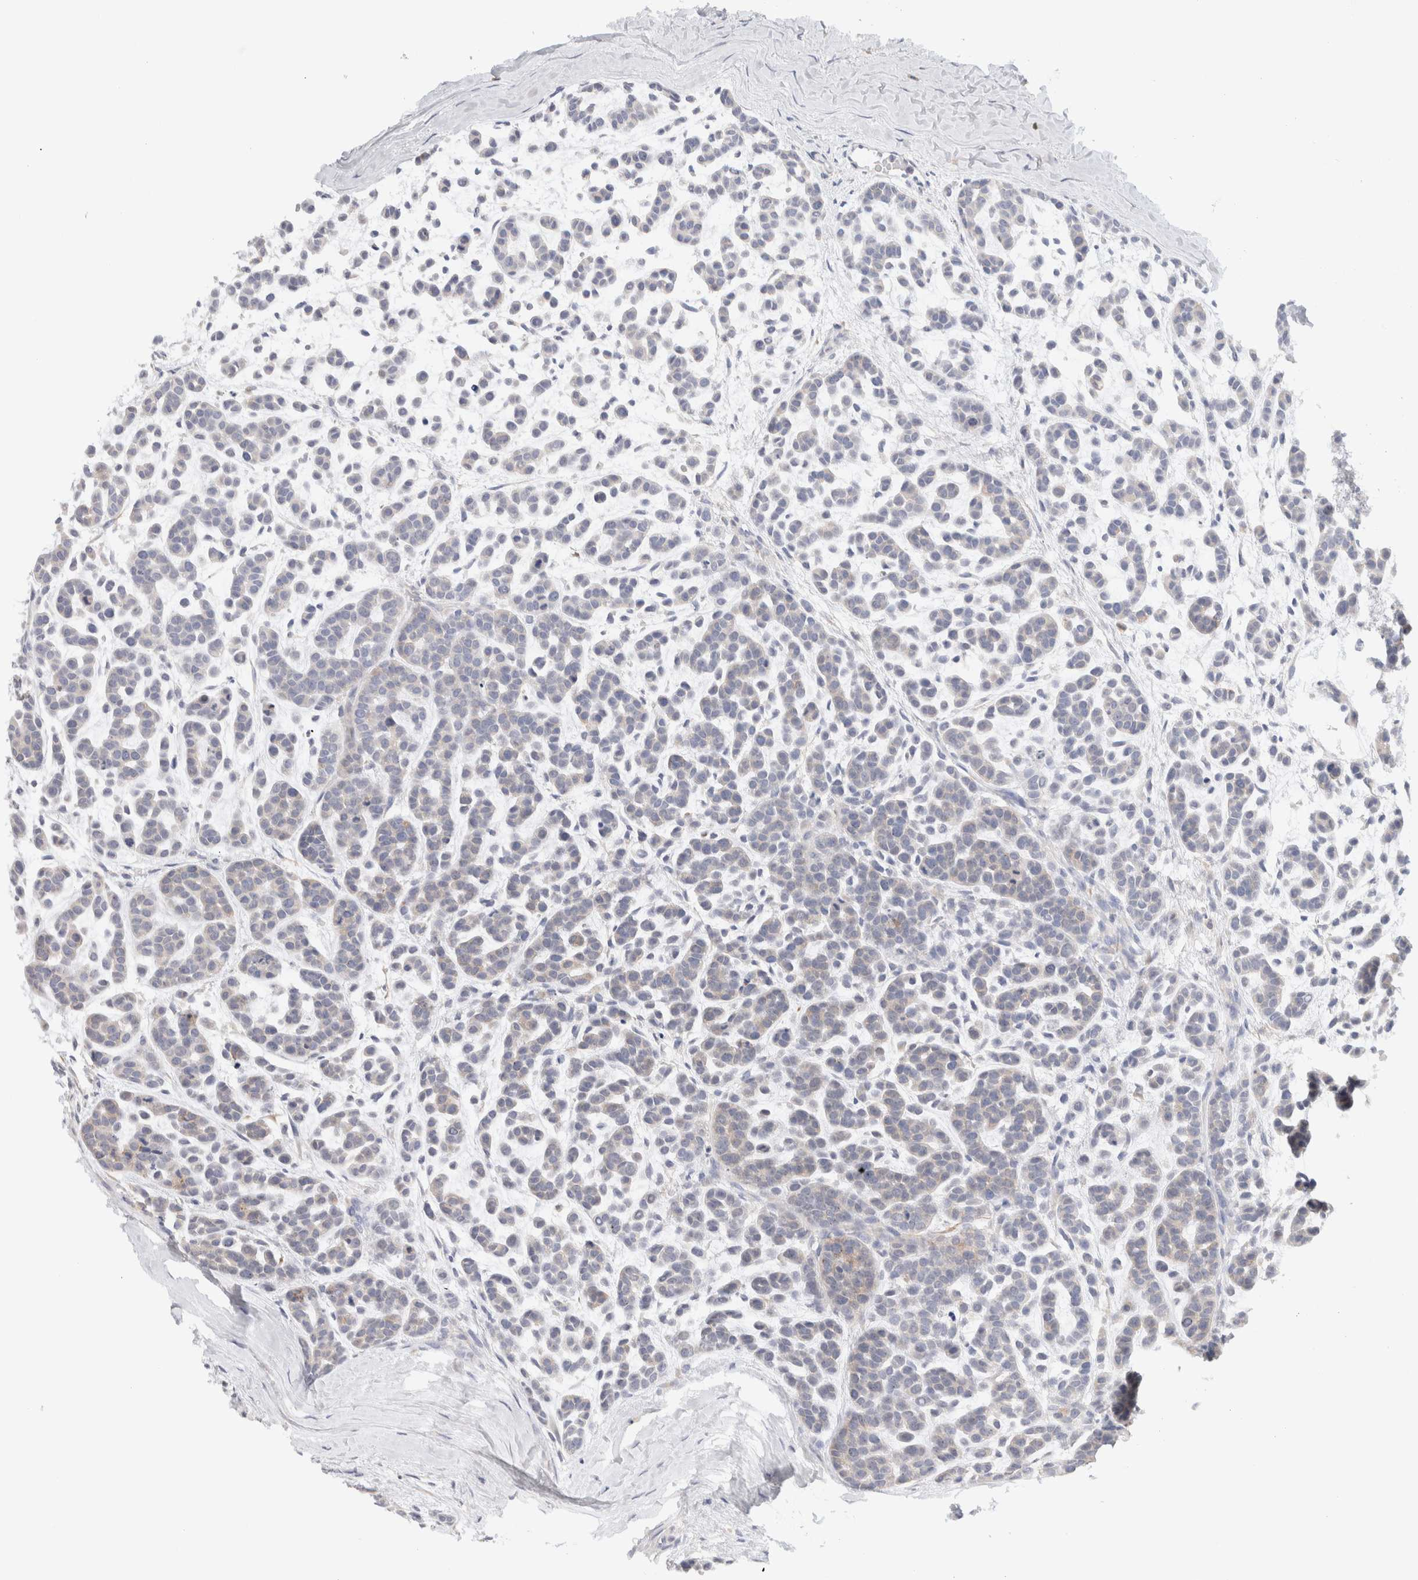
{"staining": {"intensity": "negative", "quantity": "none", "location": "none"}, "tissue": "head and neck cancer", "cell_type": "Tumor cells", "image_type": "cancer", "snomed": [{"axis": "morphology", "description": "Adenocarcinoma, NOS"}, {"axis": "morphology", "description": "Adenoma, NOS"}, {"axis": "topography", "description": "Head-Neck"}], "caption": "Immunohistochemistry (IHC) of human head and neck adenoma shows no staining in tumor cells.", "gene": "GADD45G", "patient": {"sex": "female", "age": 55}}